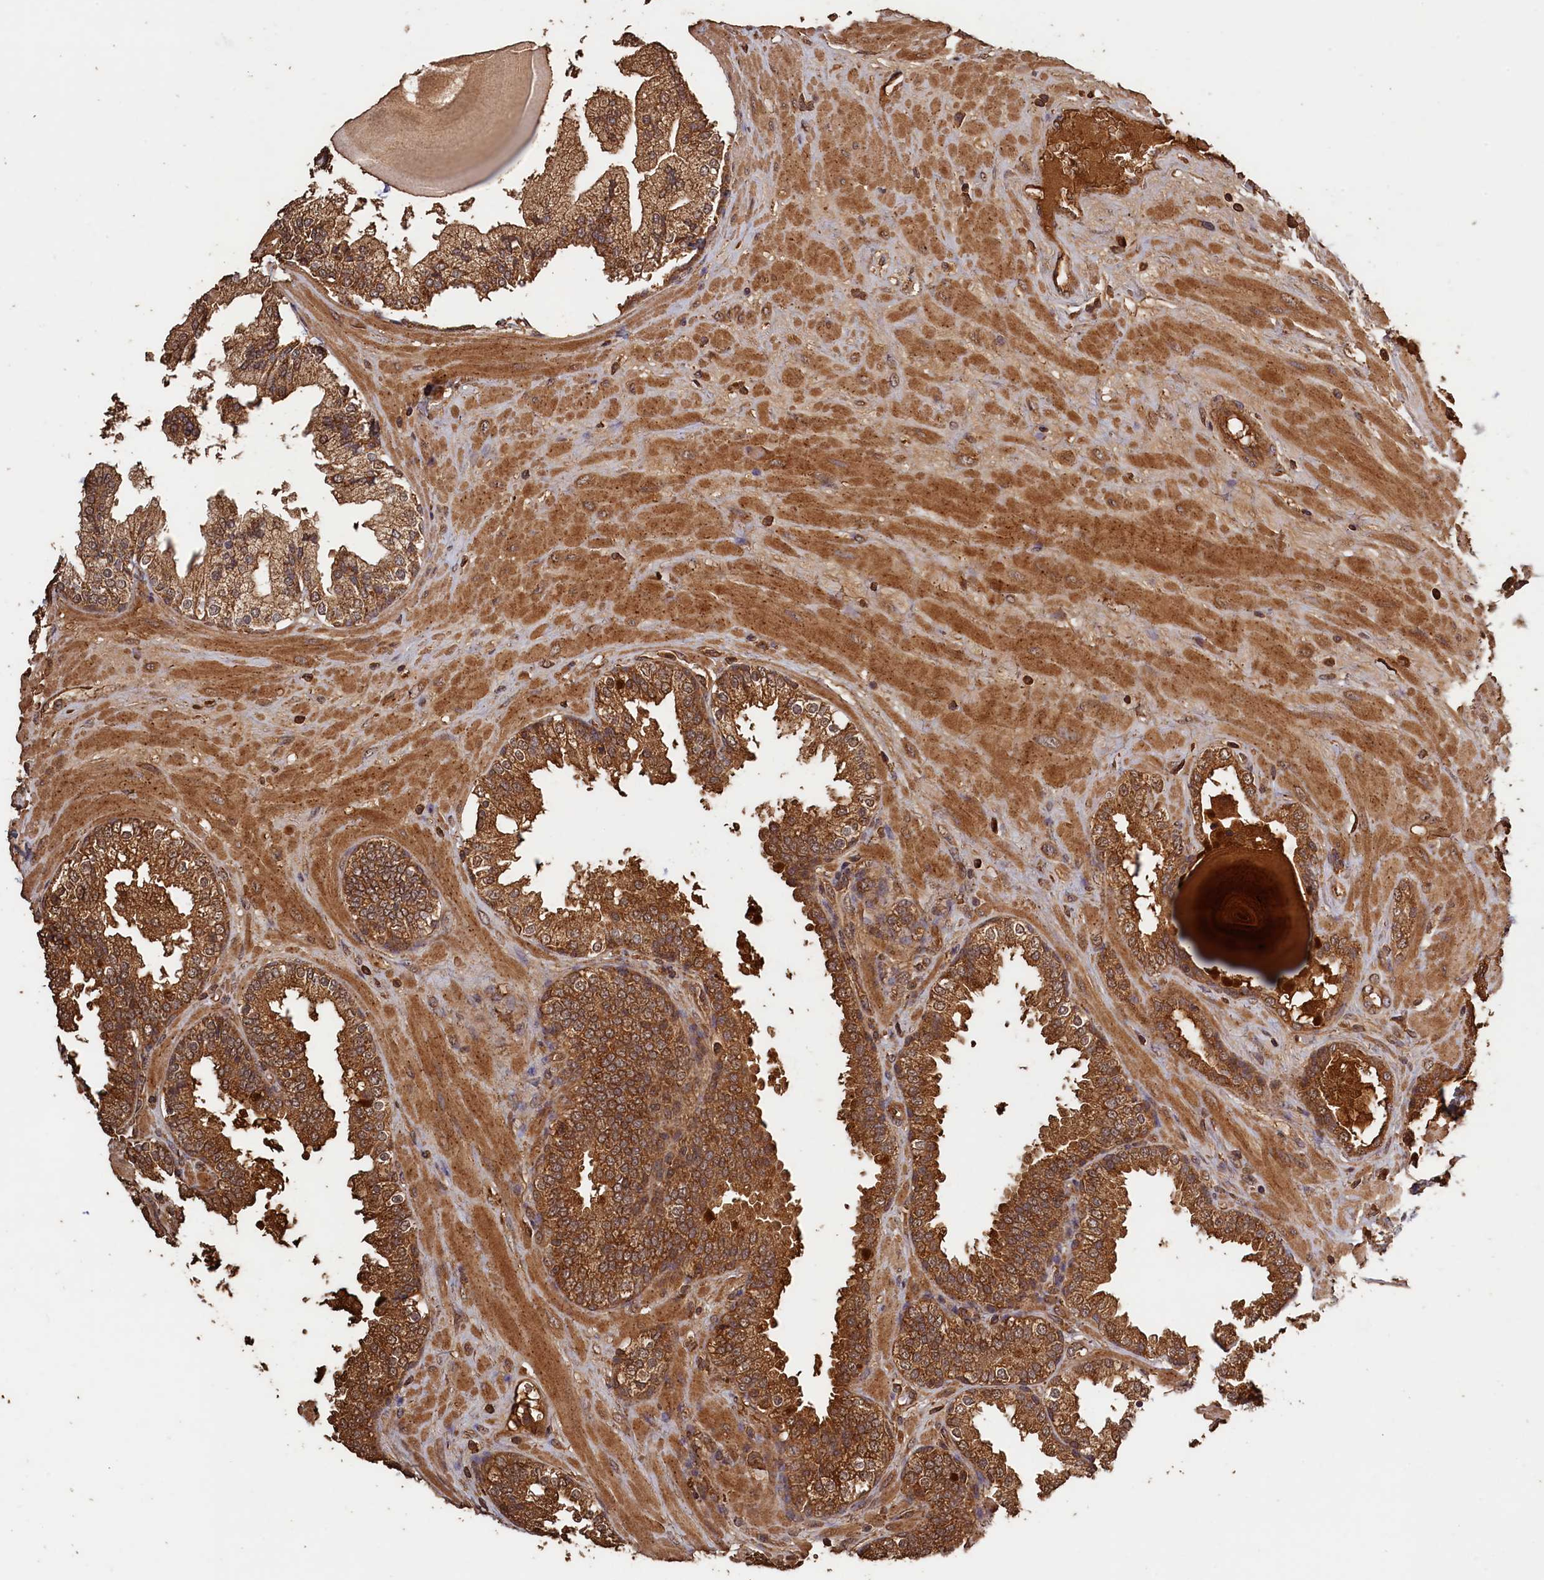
{"staining": {"intensity": "moderate", "quantity": ">75%", "location": "cytoplasmic/membranous"}, "tissue": "prostate", "cell_type": "Glandular cells", "image_type": "normal", "snomed": [{"axis": "morphology", "description": "Normal tissue, NOS"}, {"axis": "topography", "description": "Prostate"}], "caption": "Prostate stained with immunohistochemistry (IHC) reveals moderate cytoplasmic/membranous expression in approximately >75% of glandular cells. The protein is shown in brown color, while the nuclei are stained blue.", "gene": "SNX33", "patient": {"sex": "male", "age": 51}}